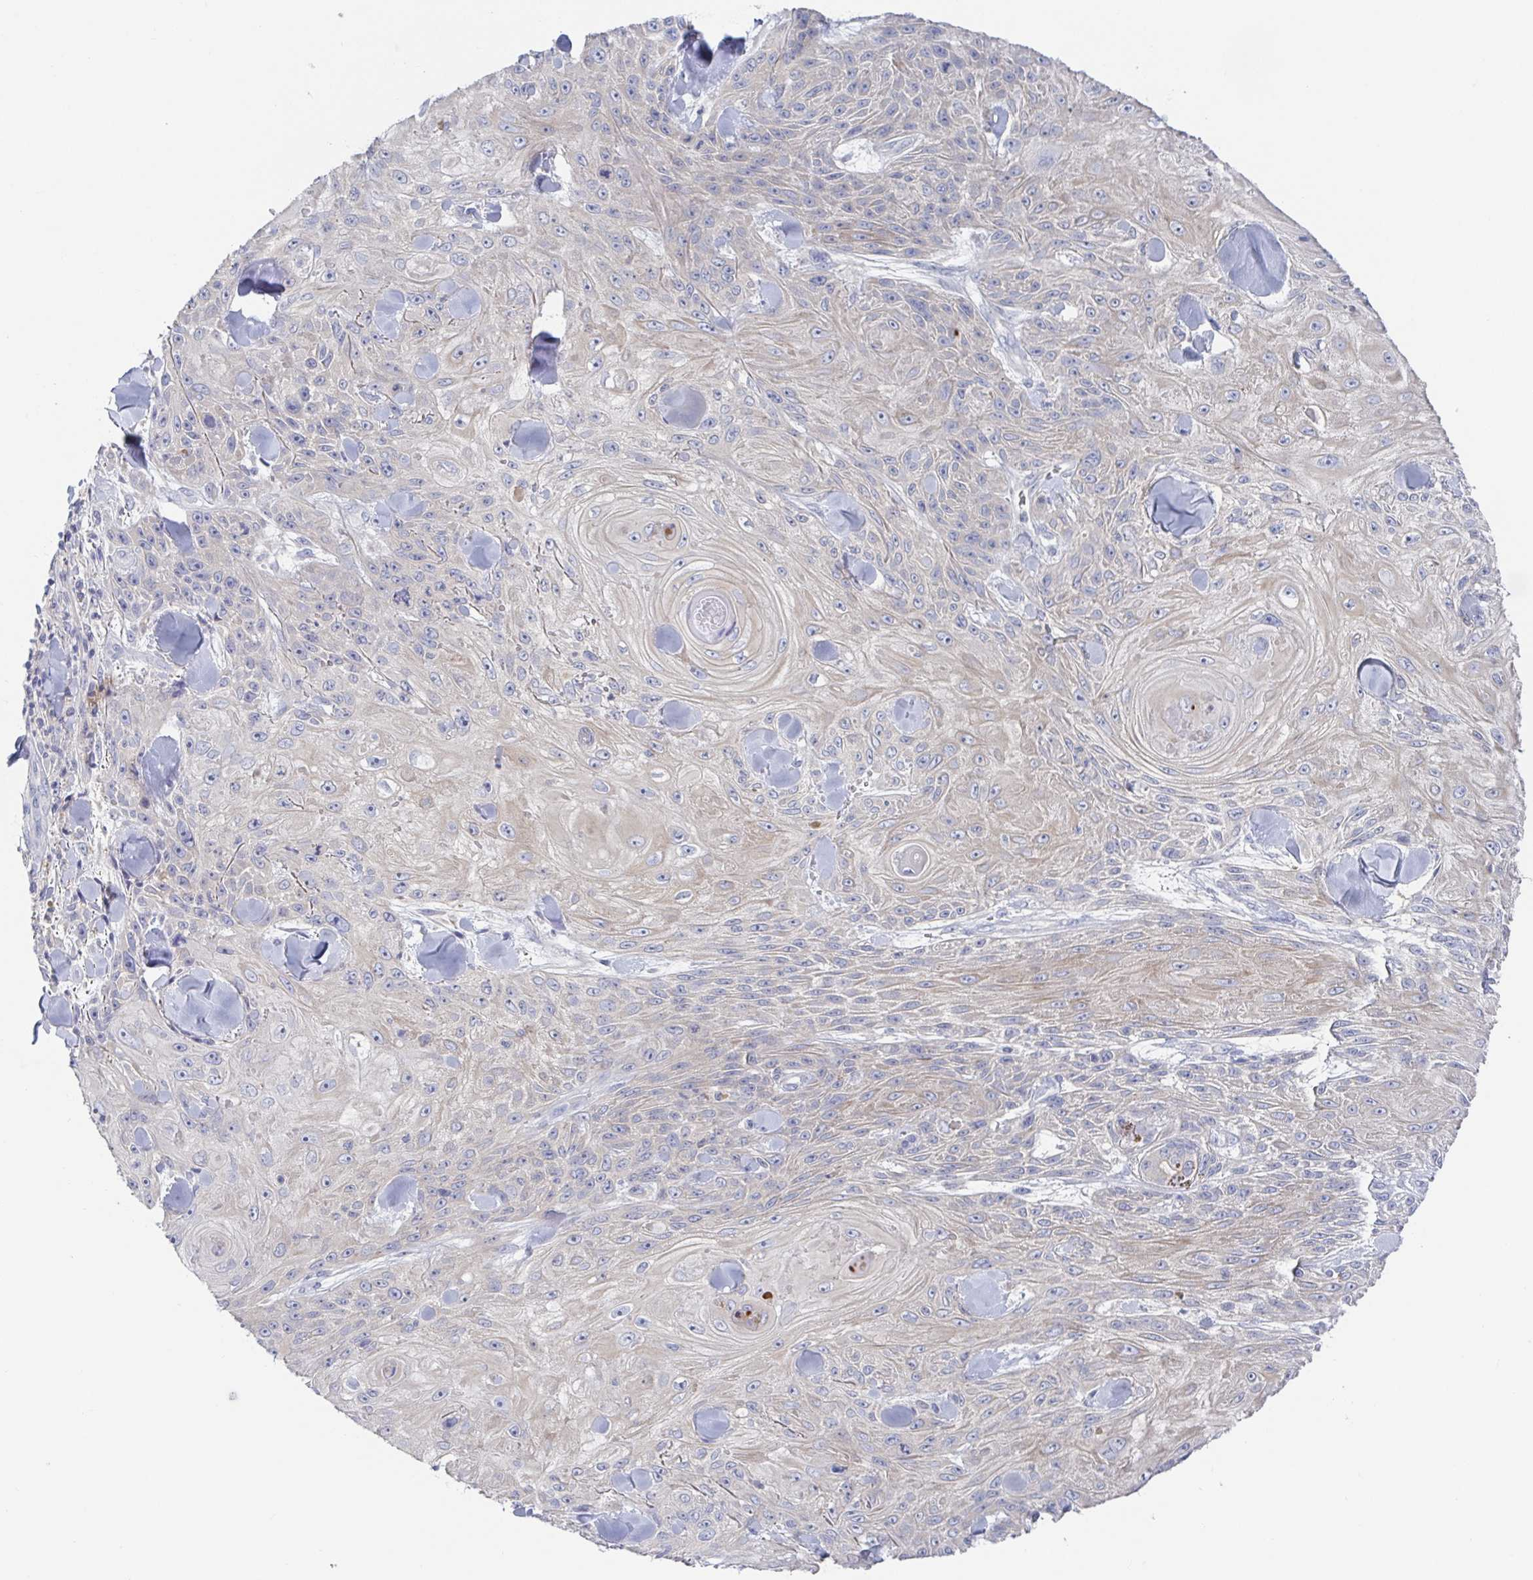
{"staining": {"intensity": "weak", "quantity": "25%-75%", "location": "cytoplasmic/membranous"}, "tissue": "skin cancer", "cell_type": "Tumor cells", "image_type": "cancer", "snomed": [{"axis": "morphology", "description": "Squamous cell carcinoma, NOS"}, {"axis": "topography", "description": "Skin"}], "caption": "Human squamous cell carcinoma (skin) stained with a brown dye shows weak cytoplasmic/membranous positive positivity in approximately 25%-75% of tumor cells.", "gene": "GPR148", "patient": {"sex": "male", "age": 88}}